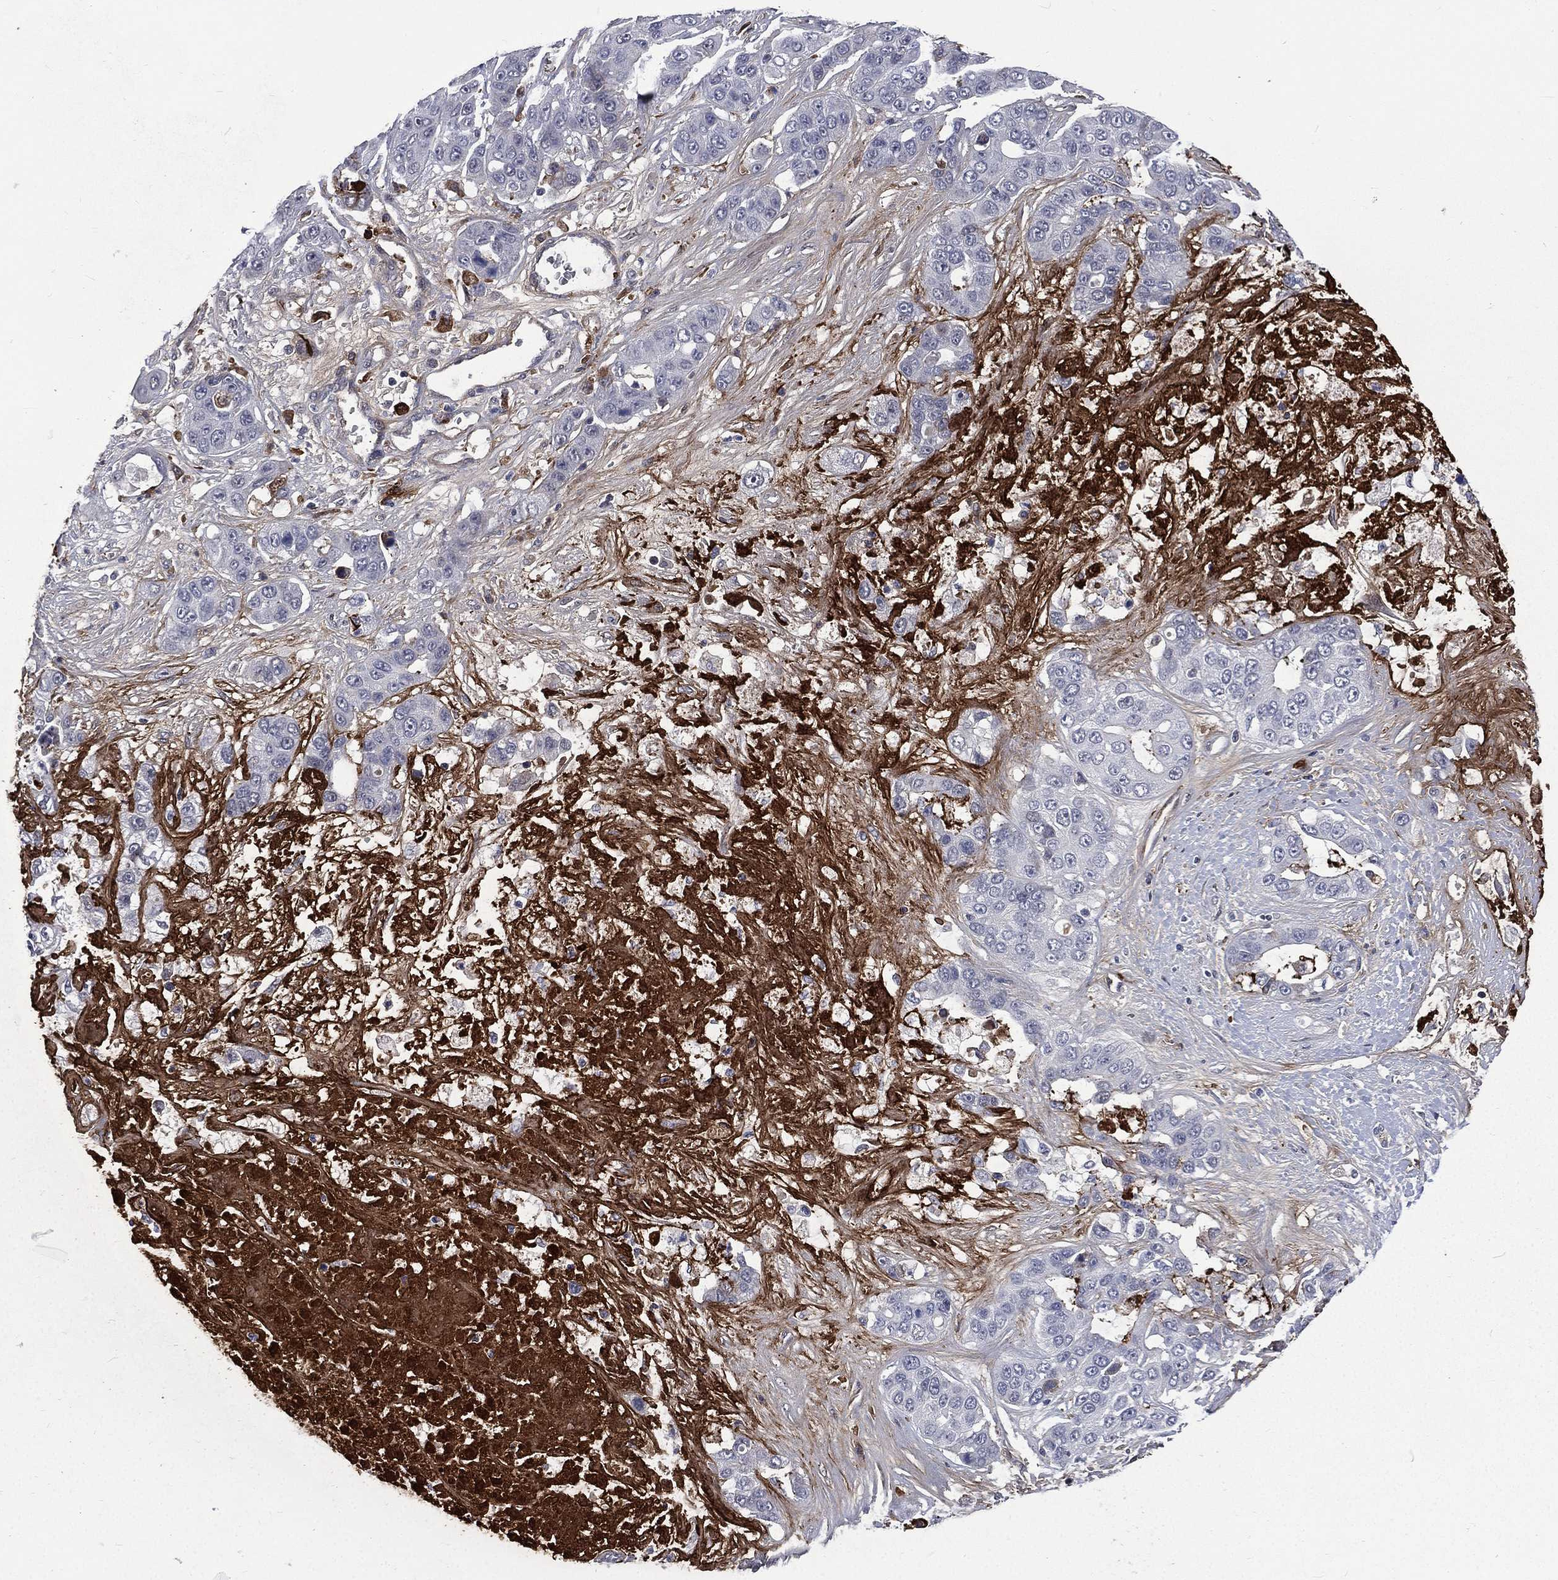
{"staining": {"intensity": "negative", "quantity": "none", "location": "none"}, "tissue": "liver cancer", "cell_type": "Tumor cells", "image_type": "cancer", "snomed": [{"axis": "morphology", "description": "Cholangiocarcinoma"}, {"axis": "topography", "description": "Liver"}], "caption": "A high-resolution photomicrograph shows IHC staining of cholangiocarcinoma (liver), which demonstrates no significant positivity in tumor cells.", "gene": "FGG", "patient": {"sex": "female", "age": 52}}